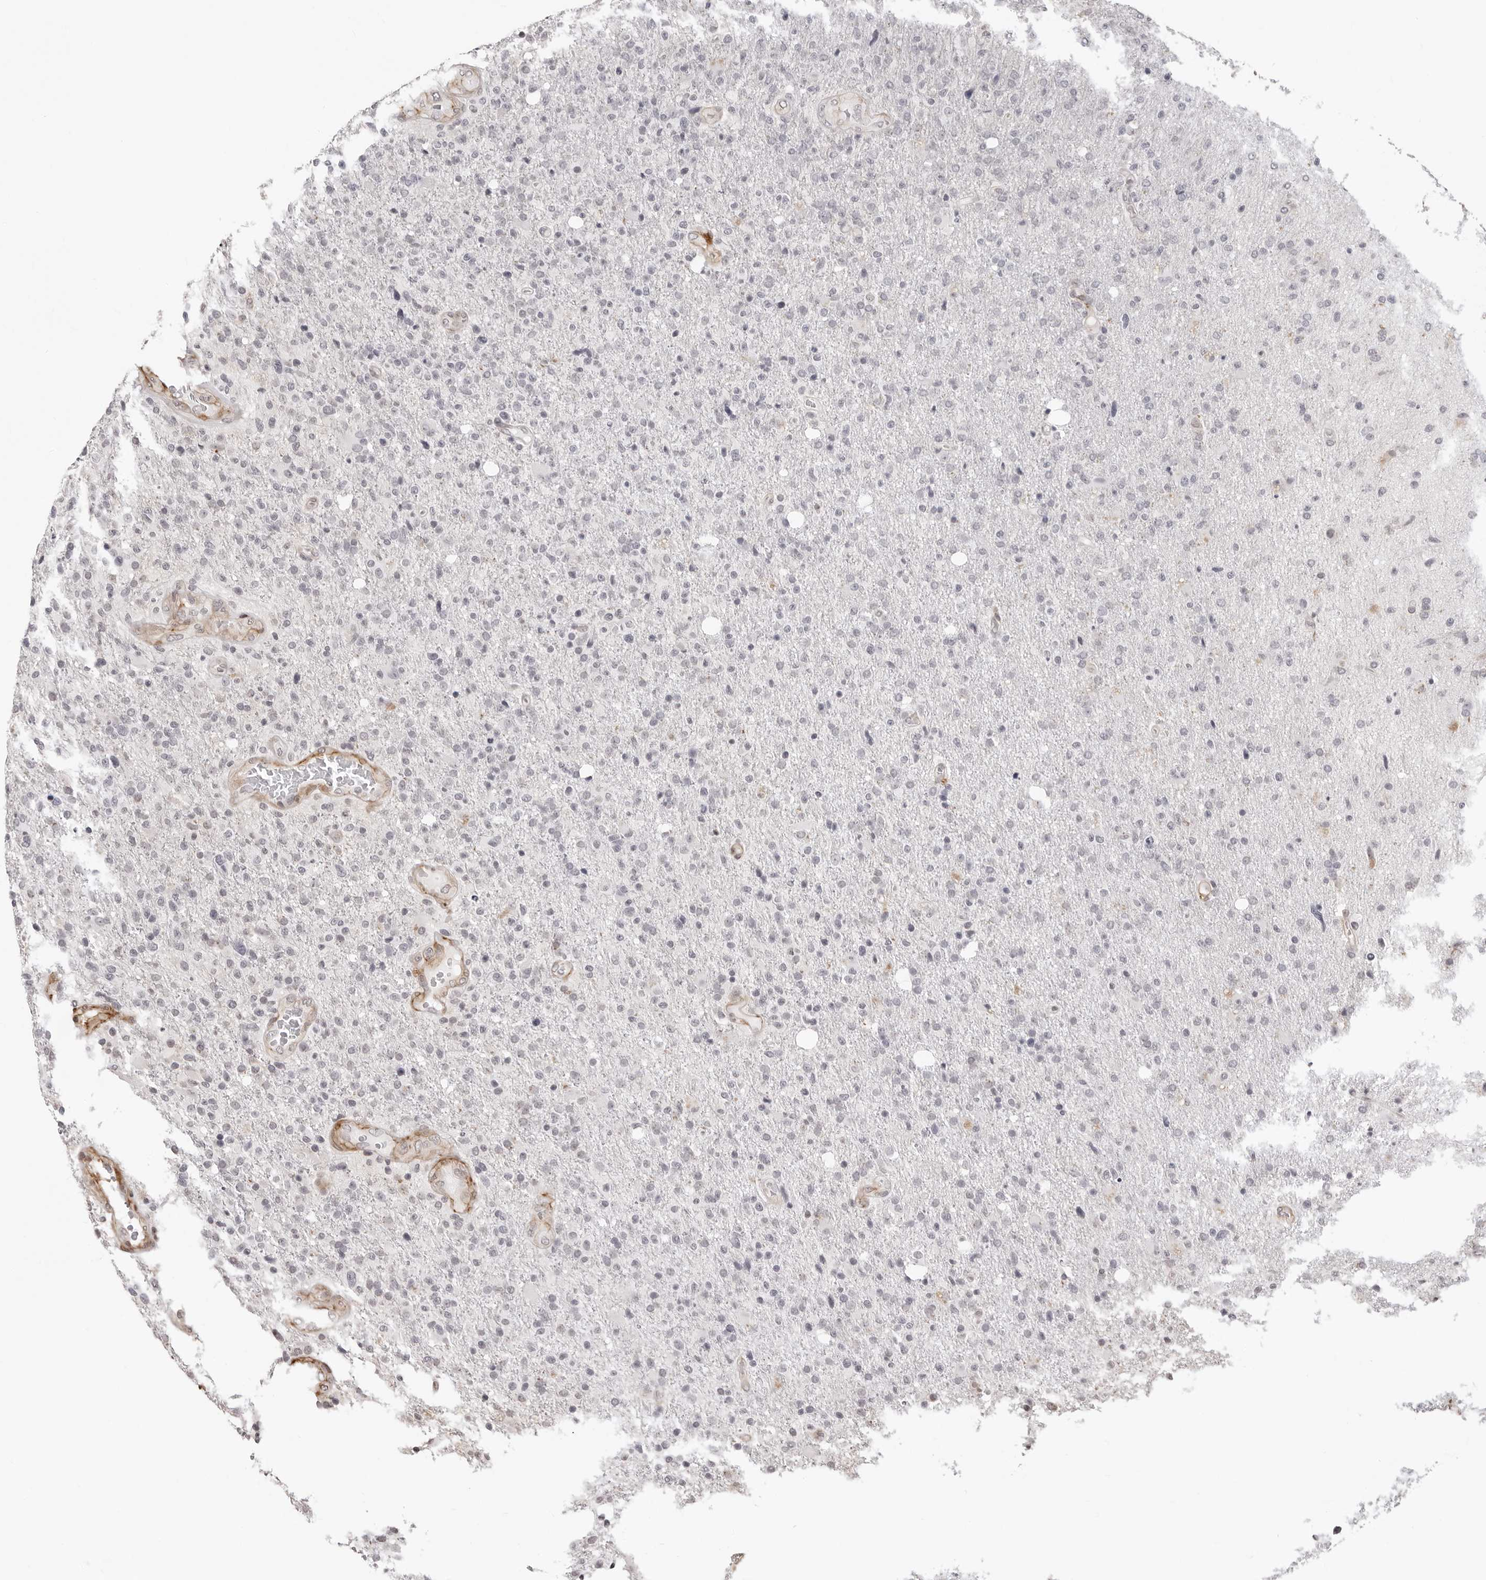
{"staining": {"intensity": "negative", "quantity": "none", "location": "none"}, "tissue": "glioma", "cell_type": "Tumor cells", "image_type": "cancer", "snomed": [{"axis": "morphology", "description": "Glioma, malignant, High grade"}, {"axis": "topography", "description": "Brain"}], "caption": "DAB immunohistochemical staining of human high-grade glioma (malignant) reveals no significant staining in tumor cells.", "gene": "UNK", "patient": {"sex": "male", "age": 72}}